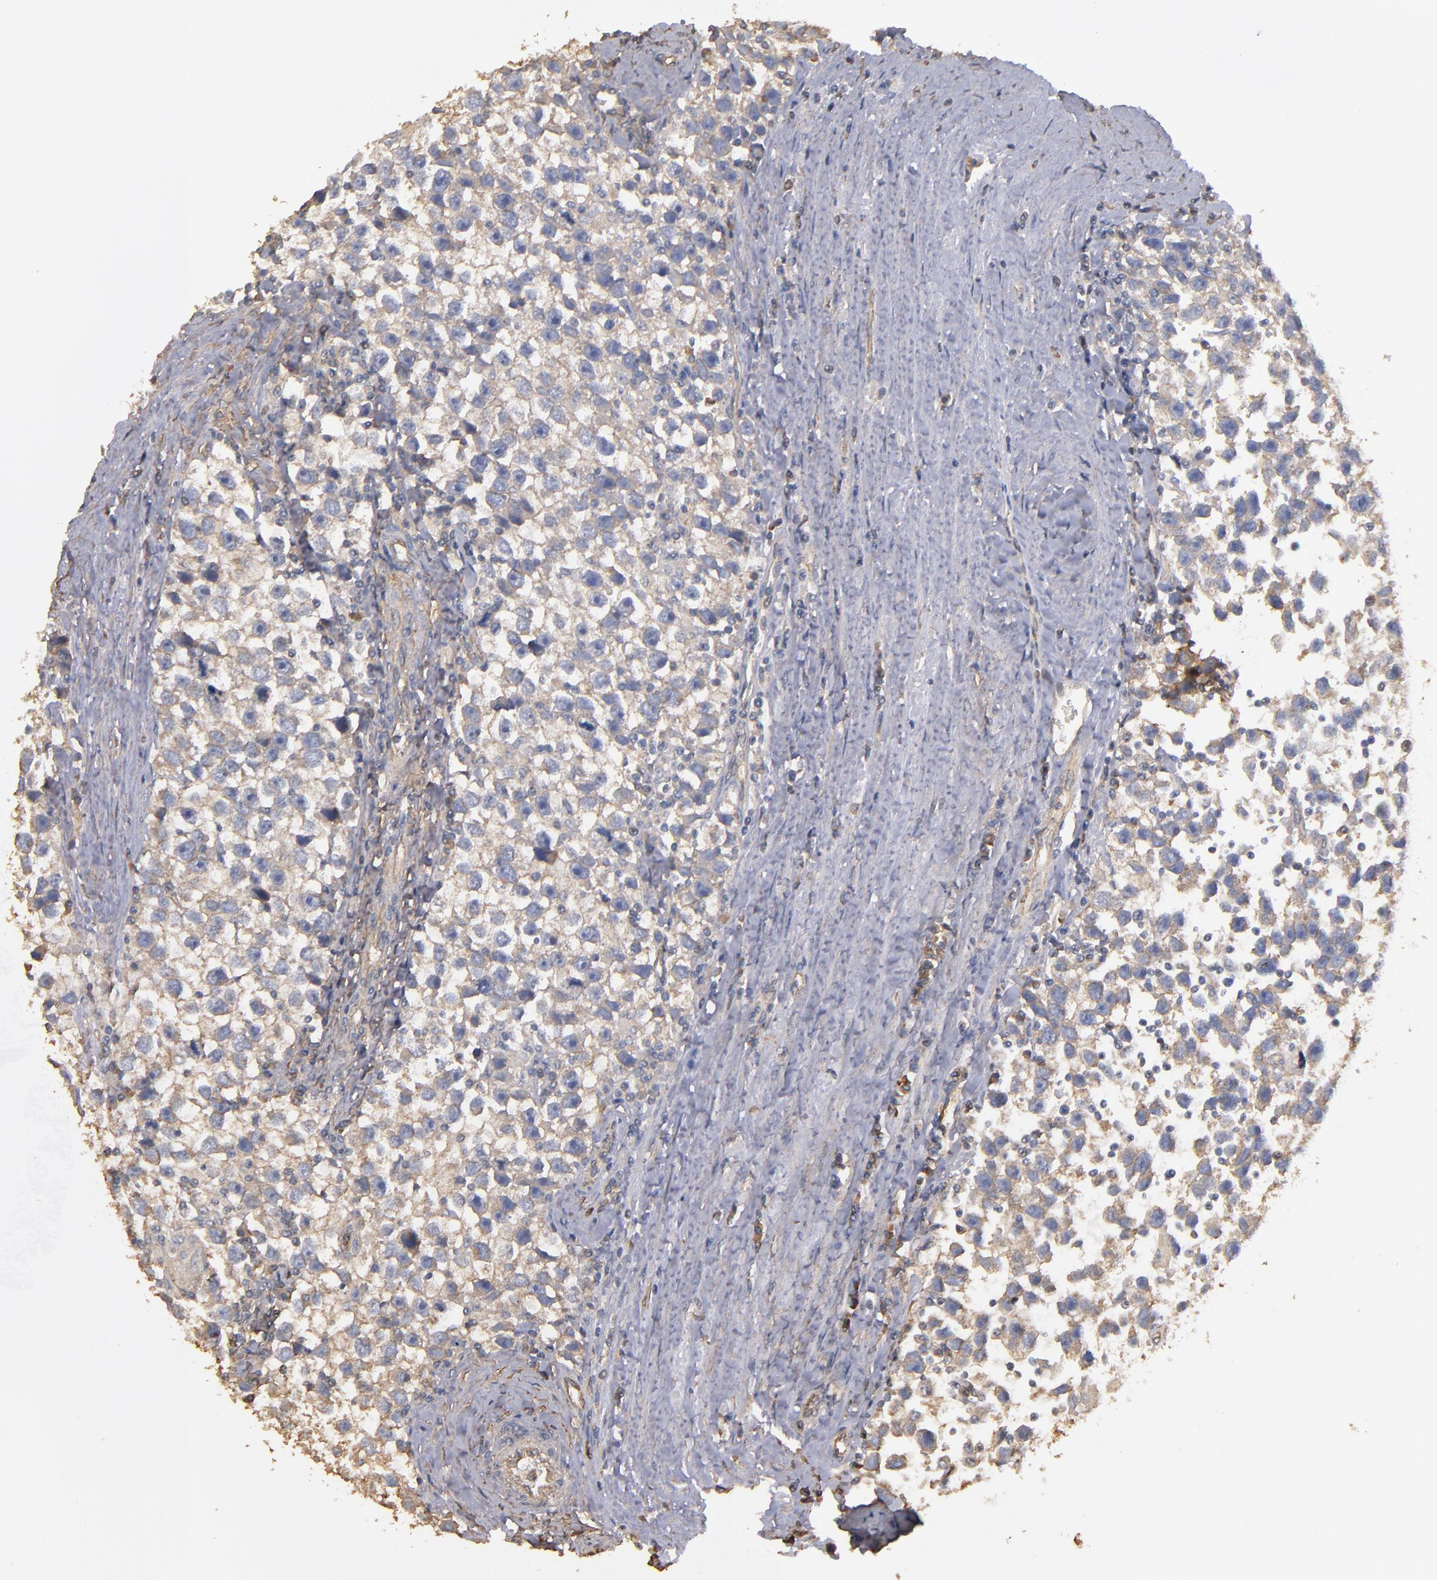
{"staining": {"intensity": "weak", "quantity": ">75%", "location": "cytoplasmic/membranous"}, "tissue": "testis cancer", "cell_type": "Tumor cells", "image_type": "cancer", "snomed": [{"axis": "morphology", "description": "Seminoma, NOS"}, {"axis": "topography", "description": "Testis"}], "caption": "Immunohistochemical staining of testis cancer reveals low levels of weak cytoplasmic/membranous protein staining in about >75% of tumor cells. The staining was performed using DAB, with brown indicating positive protein expression. Nuclei are stained blue with hematoxylin.", "gene": "DMD", "patient": {"sex": "male", "age": 43}}